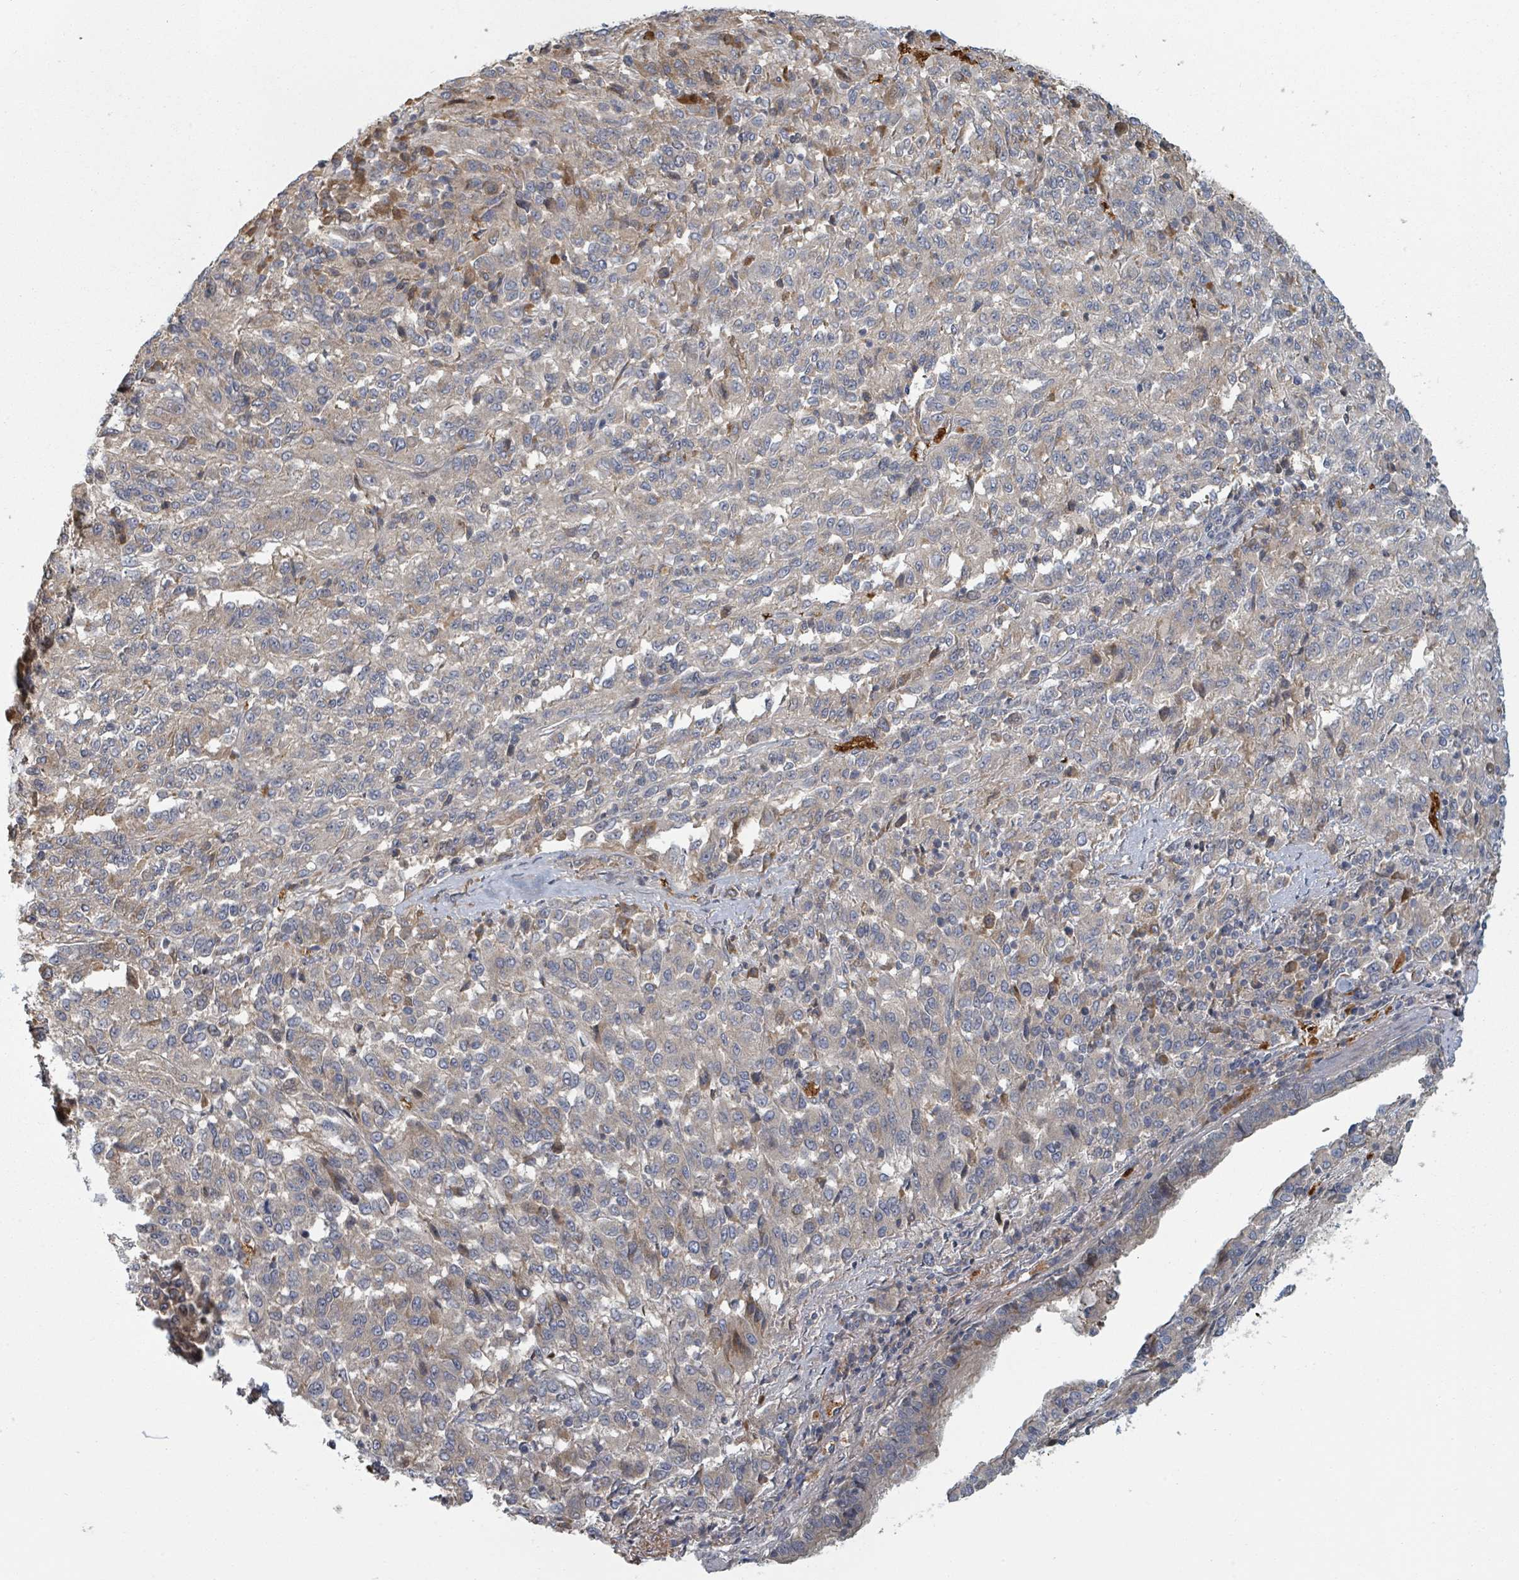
{"staining": {"intensity": "weak", "quantity": "<25%", "location": "cytoplasmic/membranous"}, "tissue": "melanoma", "cell_type": "Tumor cells", "image_type": "cancer", "snomed": [{"axis": "morphology", "description": "Malignant melanoma, Metastatic site"}, {"axis": "topography", "description": "Lung"}], "caption": "Tumor cells are negative for protein expression in human melanoma. Brightfield microscopy of immunohistochemistry stained with DAB (brown) and hematoxylin (blue), captured at high magnification.", "gene": "TRPC4AP", "patient": {"sex": "male", "age": 64}}